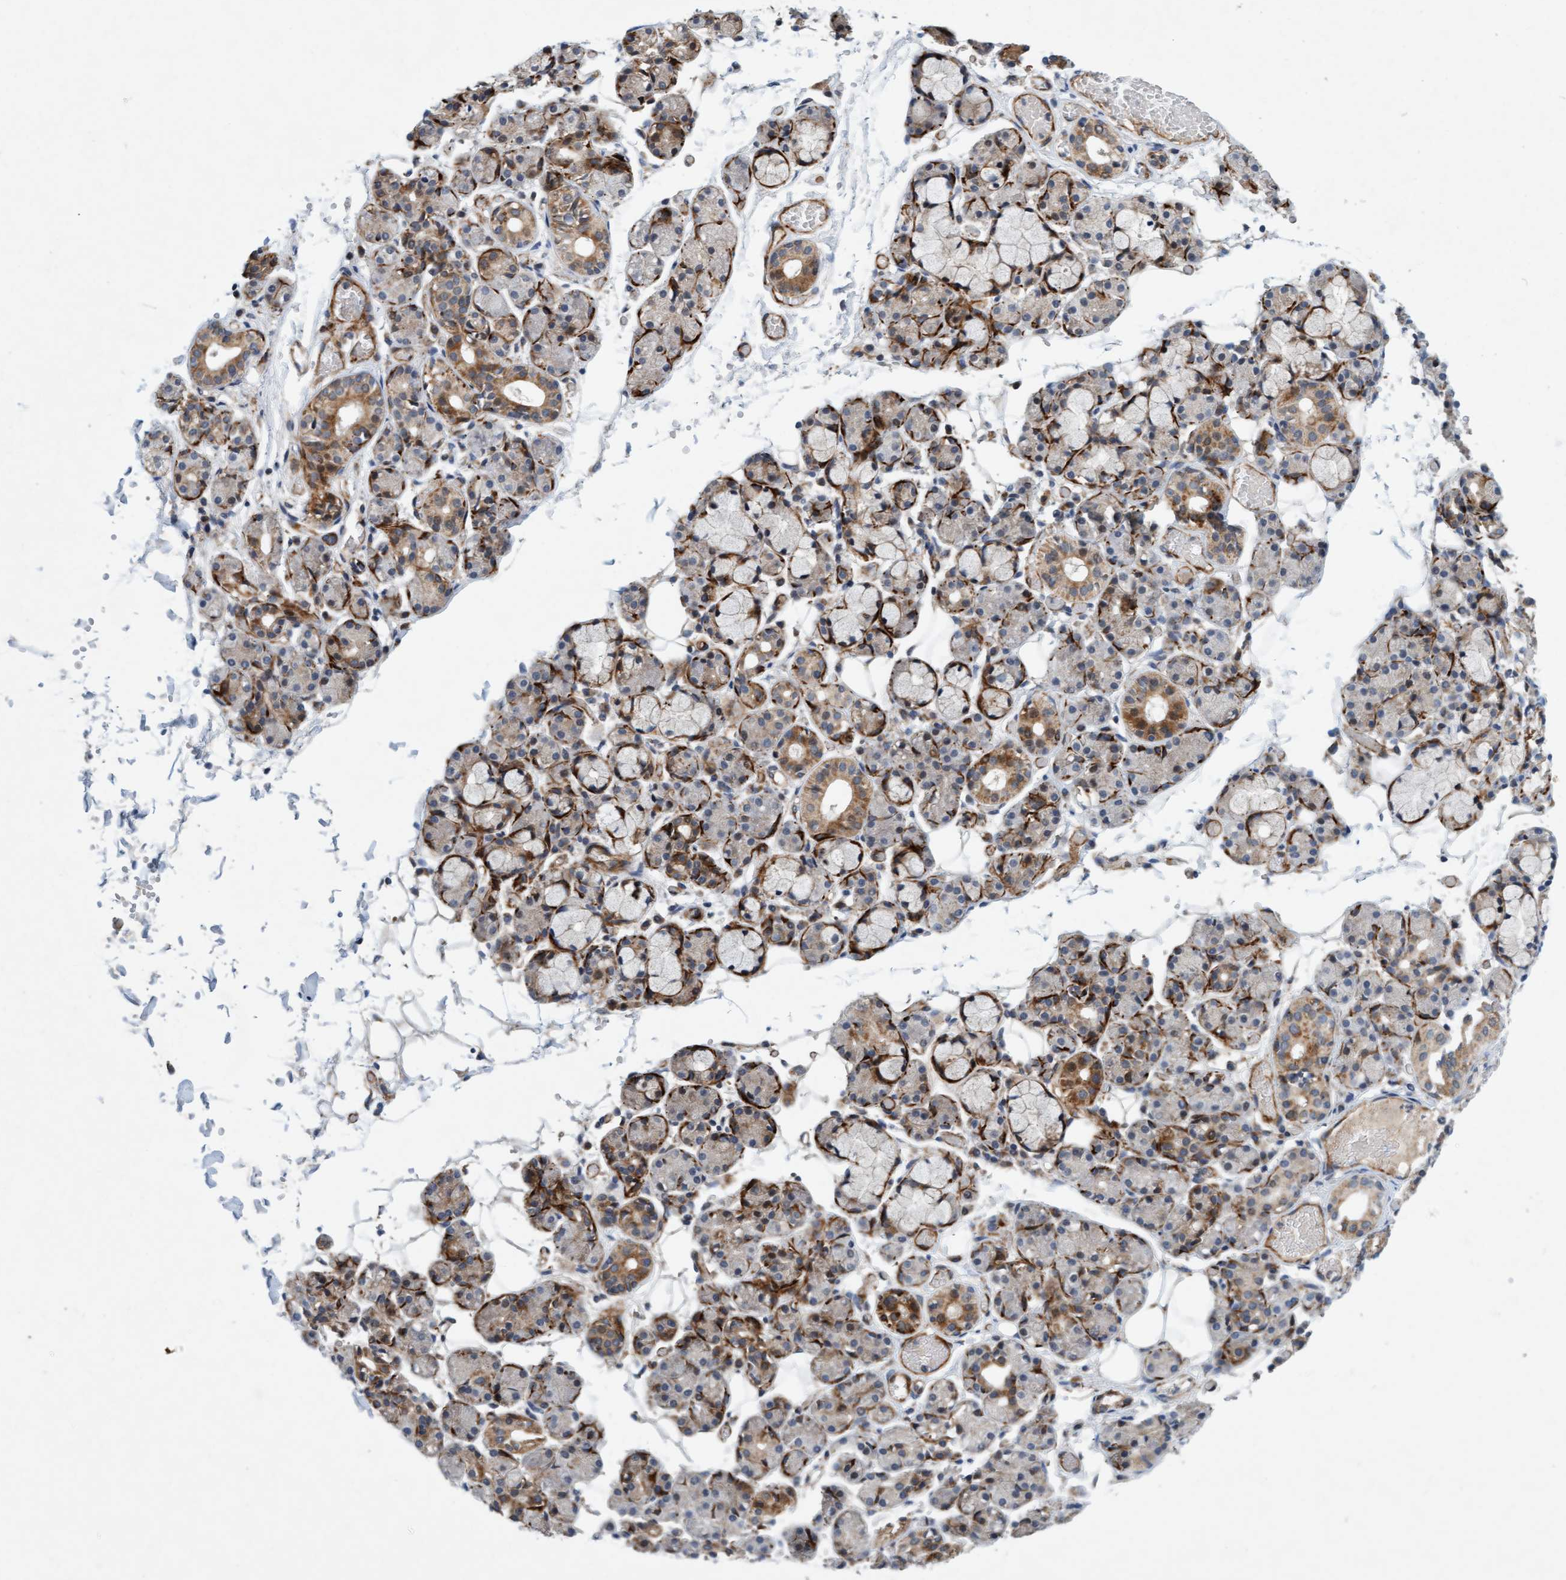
{"staining": {"intensity": "moderate", "quantity": "25%-75%", "location": "cytoplasmic/membranous"}, "tissue": "salivary gland", "cell_type": "Glandular cells", "image_type": "normal", "snomed": [{"axis": "morphology", "description": "Normal tissue, NOS"}, {"axis": "topography", "description": "Salivary gland"}], "caption": "A high-resolution photomicrograph shows immunohistochemistry (IHC) staining of normal salivary gland, which reveals moderate cytoplasmic/membranous positivity in approximately 25%-75% of glandular cells.", "gene": "TMEM70", "patient": {"sex": "male", "age": 63}}